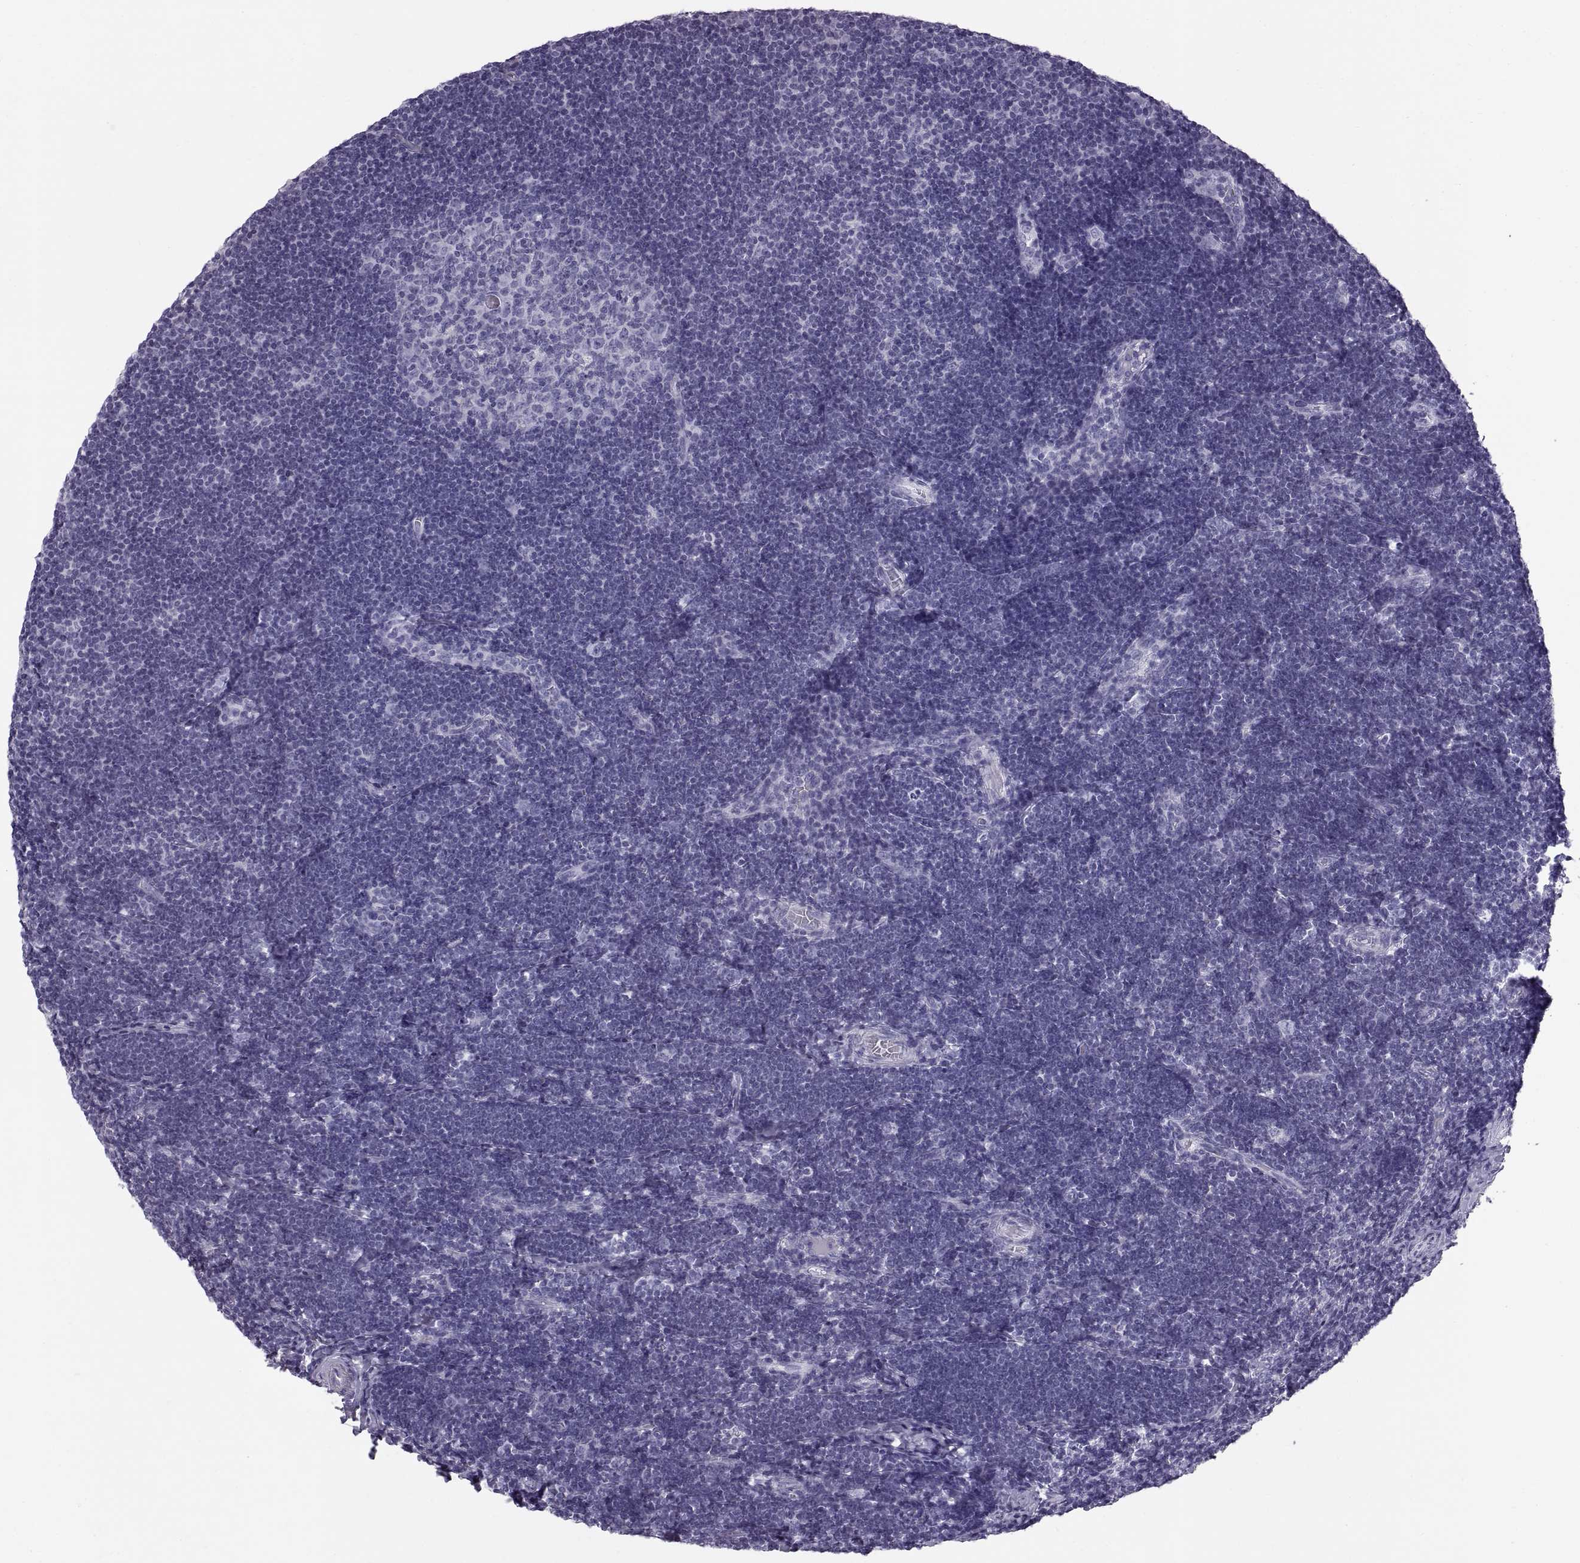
{"staining": {"intensity": "negative", "quantity": "none", "location": "none"}, "tissue": "tonsil", "cell_type": "Germinal center cells", "image_type": "normal", "snomed": [{"axis": "morphology", "description": "Normal tissue, NOS"}, {"axis": "topography", "description": "Tonsil"}], "caption": "Immunohistochemistry (IHC) micrograph of benign tonsil: tonsil stained with DAB exhibits no significant protein expression in germinal center cells.", "gene": "WFDC8", "patient": {"sex": "female", "age": 13}}